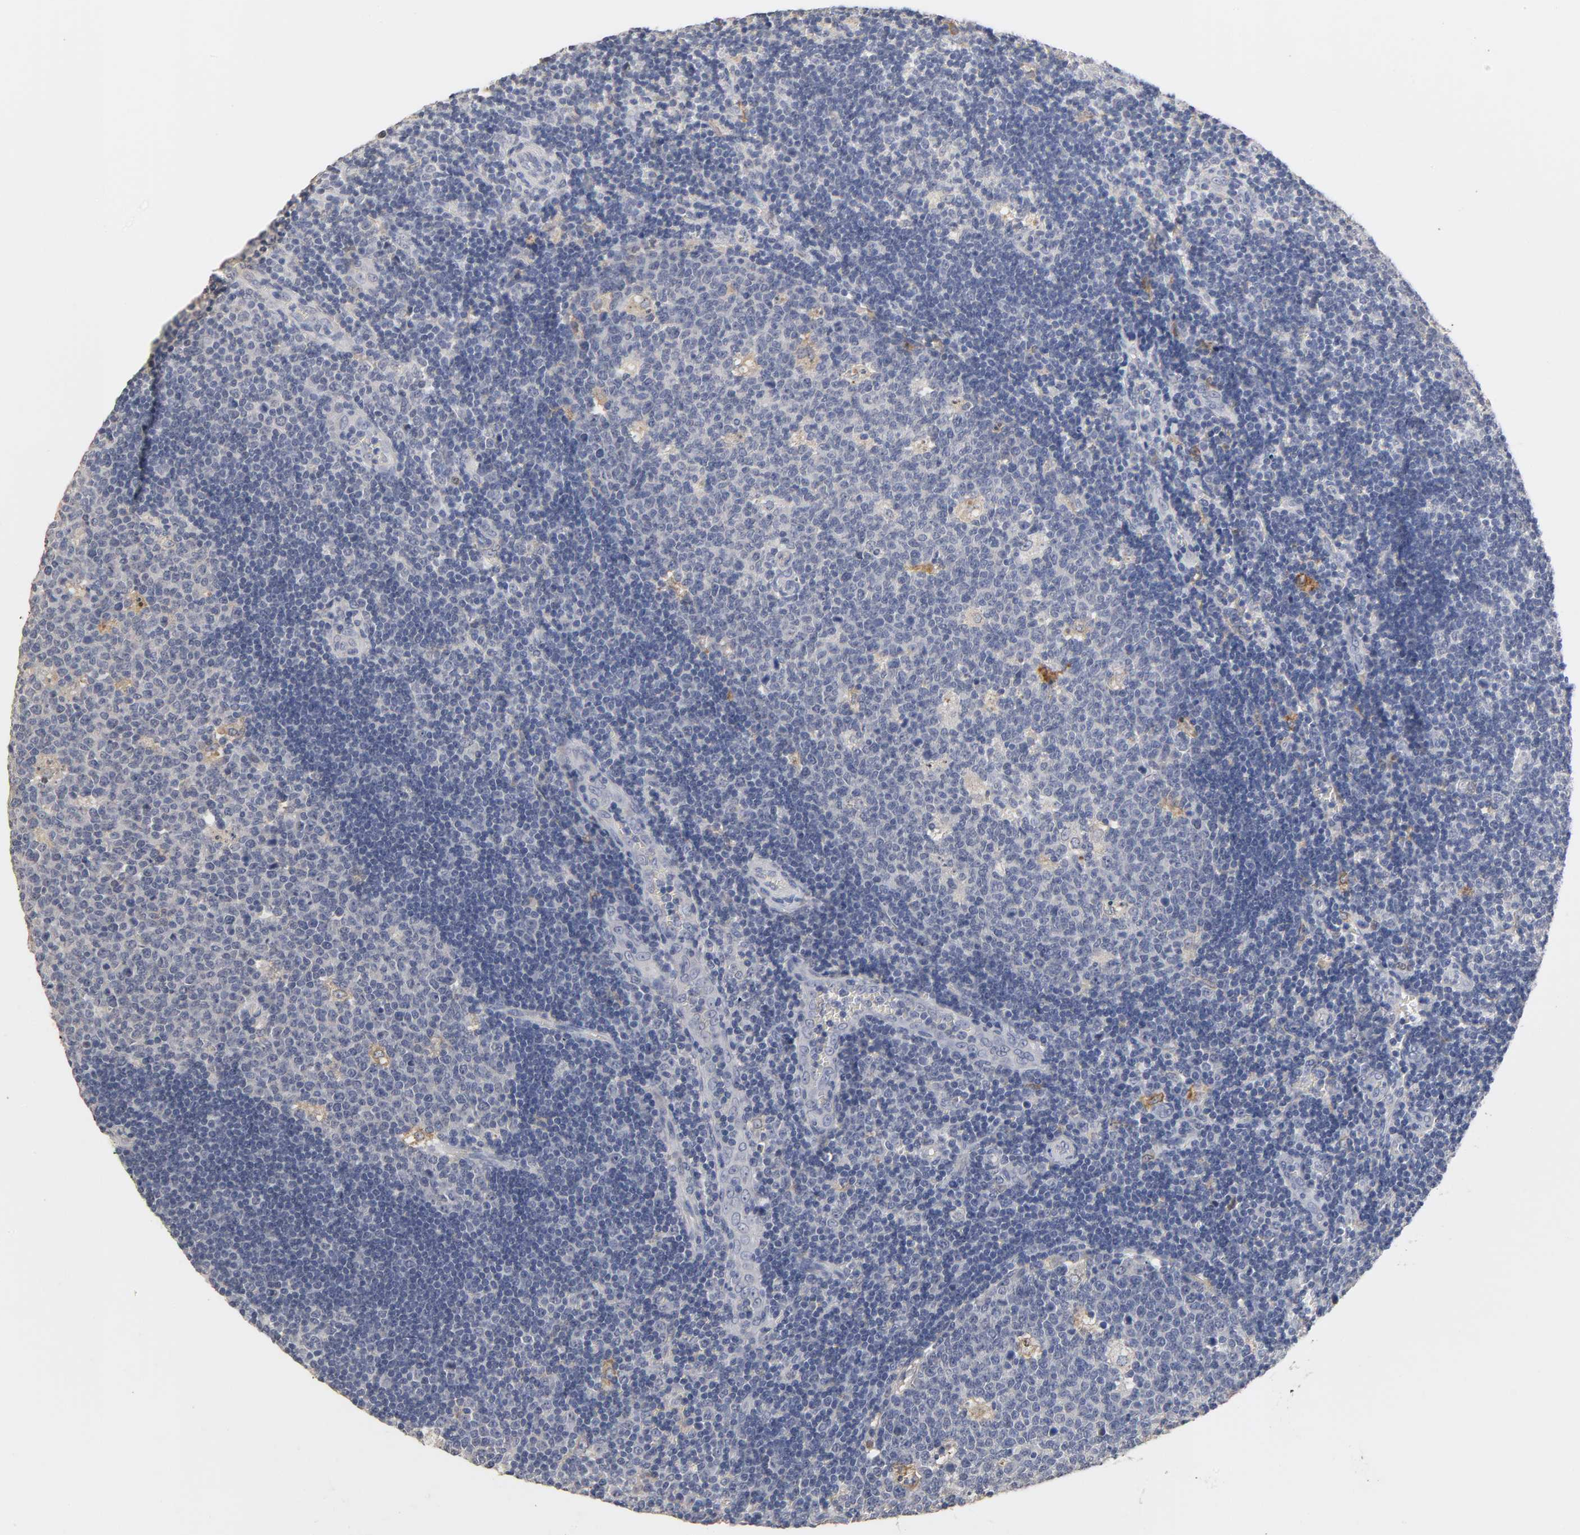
{"staining": {"intensity": "weak", "quantity": "<25%", "location": "cytoplasmic/membranous"}, "tissue": "lymph node", "cell_type": "Germinal center cells", "image_type": "normal", "snomed": [{"axis": "morphology", "description": "Normal tissue, NOS"}, {"axis": "topography", "description": "Lymph node"}, {"axis": "topography", "description": "Salivary gland"}], "caption": "Histopathology image shows no protein positivity in germinal center cells of benign lymph node. Nuclei are stained in blue.", "gene": "OVOL1", "patient": {"sex": "male", "age": 8}}